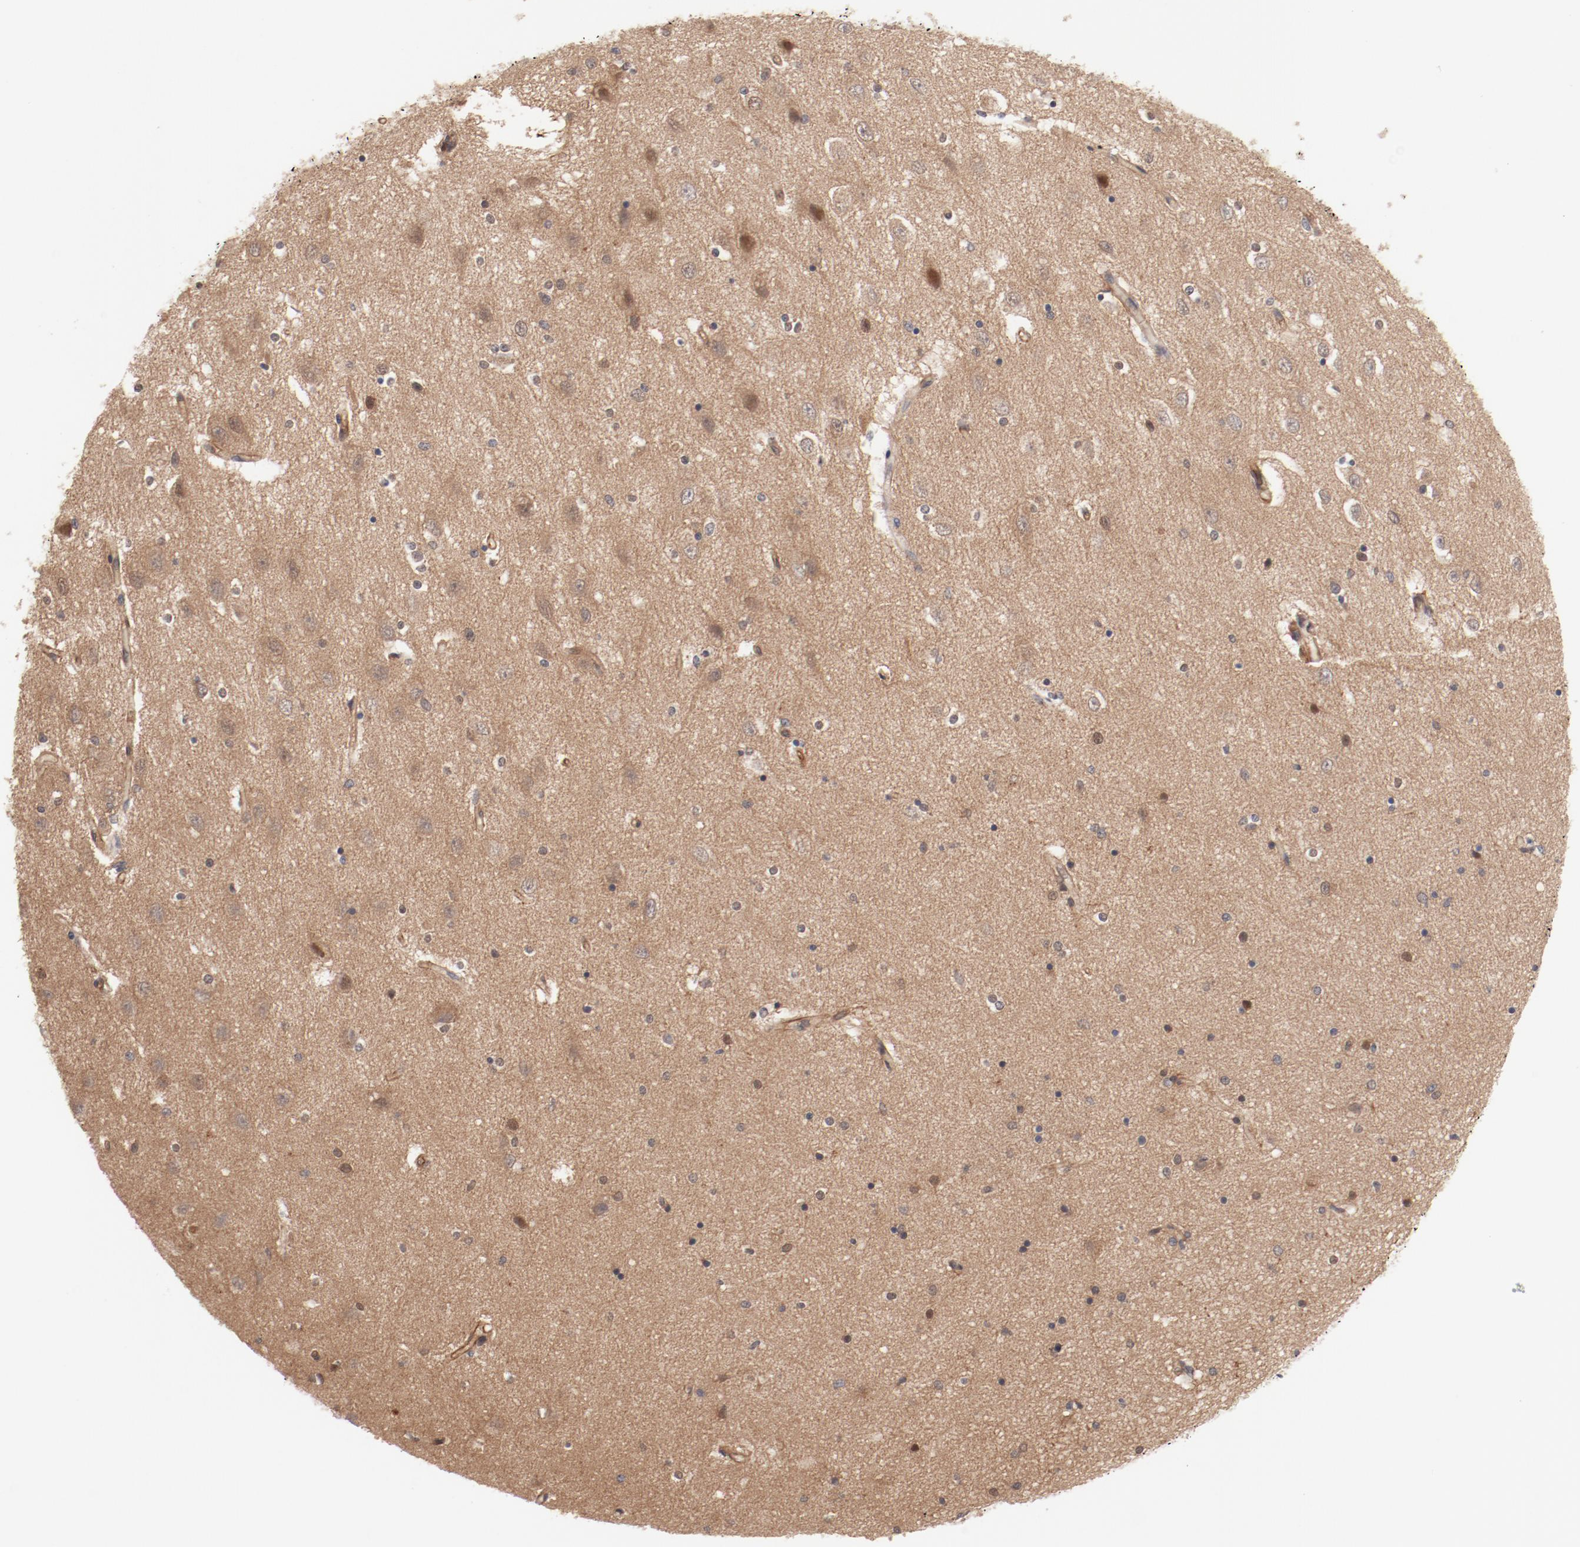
{"staining": {"intensity": "negative", "quantity": "none", "location": "none"}, "tissue": "hippocampus", "cell_type": "Glial cells", "image_type": "normal", "snomed": [{"axis": "morphology", "description": "Normal tissue, NOS"}, {"axis": "topography", "description": "Hippocampus"}], "caption": "A histopathology image of human hippocampus is negative for staining in glial cells. (DAB immunohistochemistry with hematoxylin counter stain).", "gene": "PITPNM2", "patient": {"sex": "female", "age": 54}}